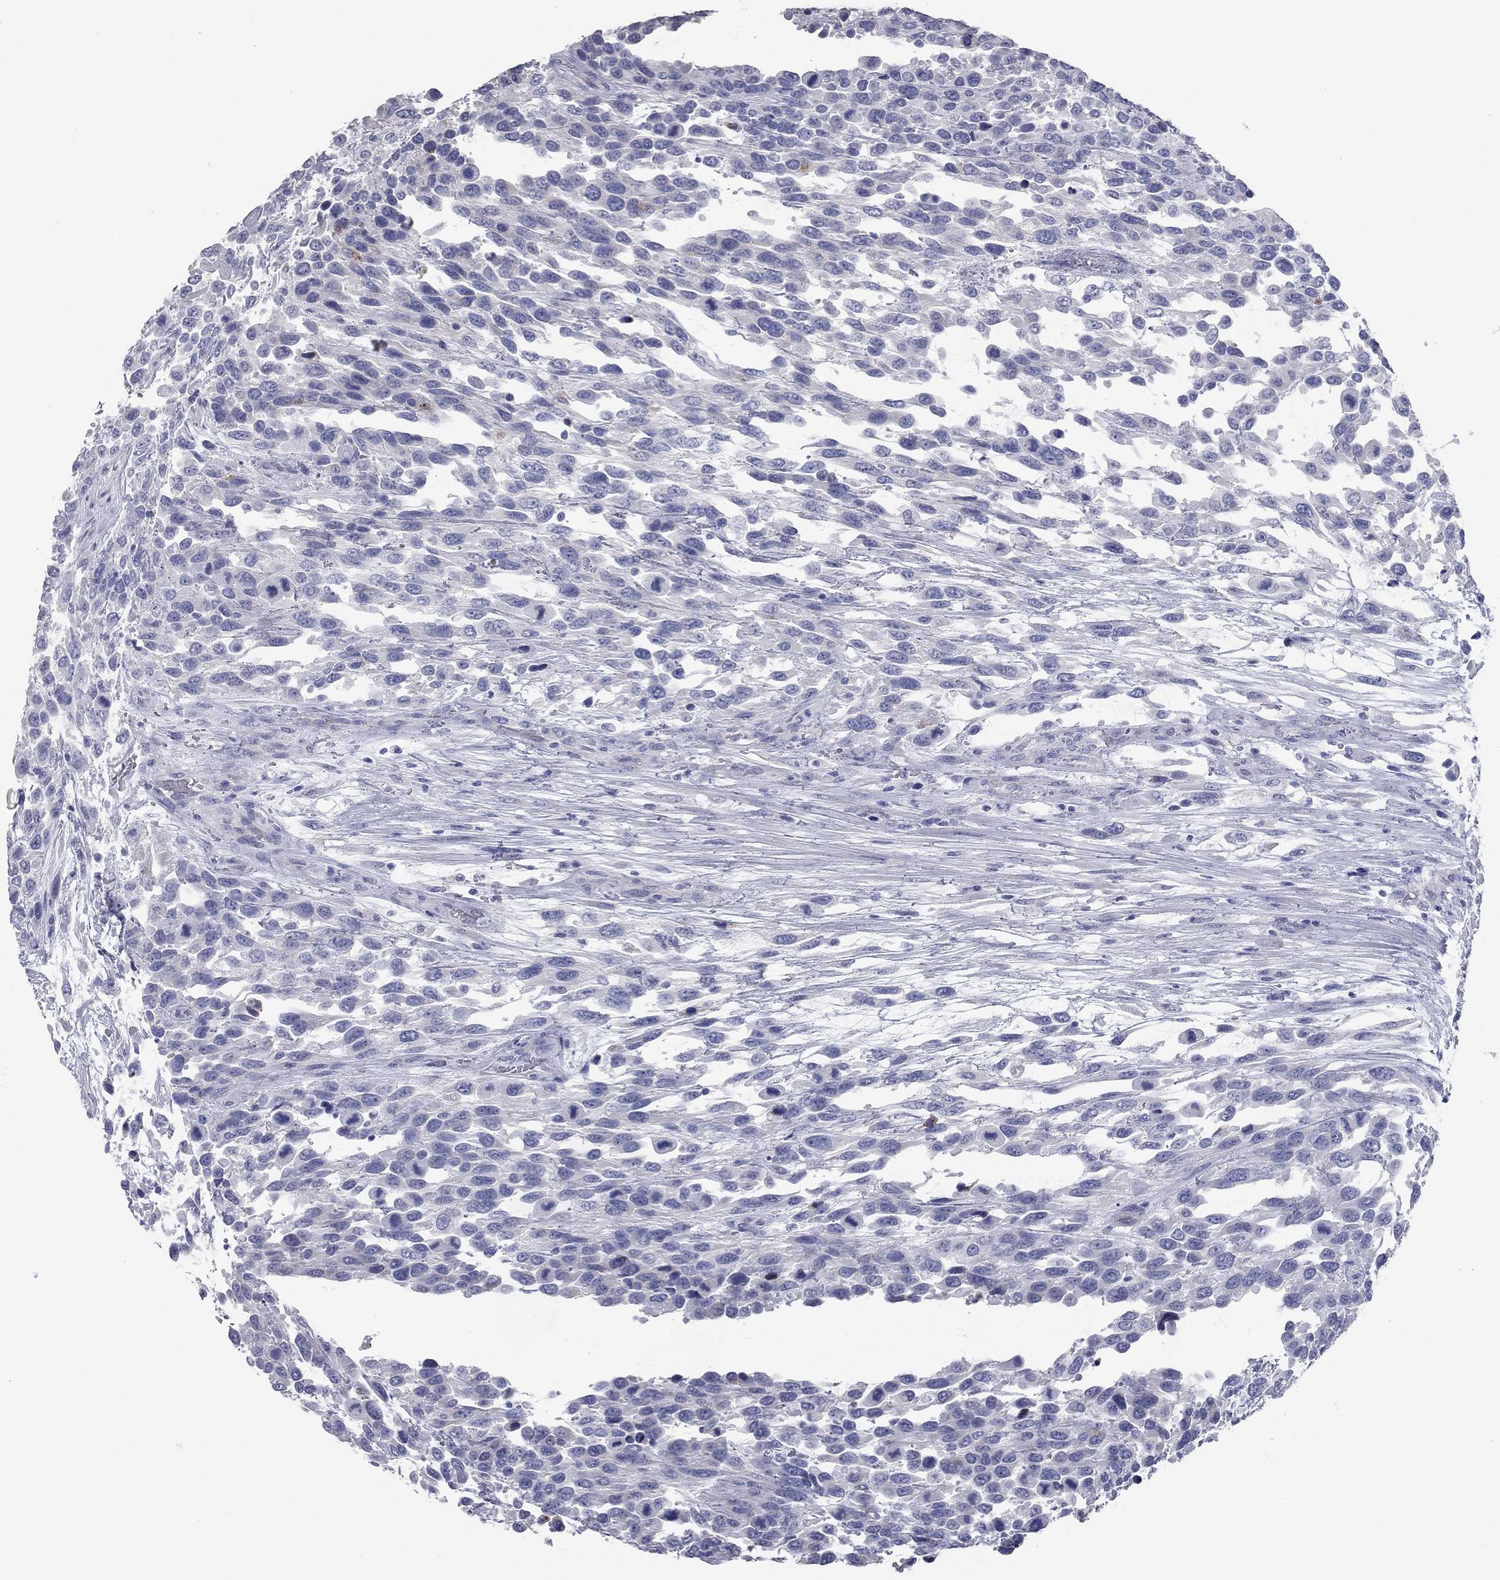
{"staining": {"intensity": "negative", "quantity": "none", "location": "none"}, "tissue": "urothelial cancer", "cell_type": "Tumor cells", "image_type": "cancer", "snomed": [{"axis": "morphology", "description": "Urothelial carcinoma, High grade"}, {"axis": "topography", "description": "Urinary bladder"}], "caption": "Immunohistochemical staining of human high-grade urothelial carcinoma displays no significant staining in tumor cells.", "gene": "TAC1", "patient": {"sex": "female", "age": 70}}